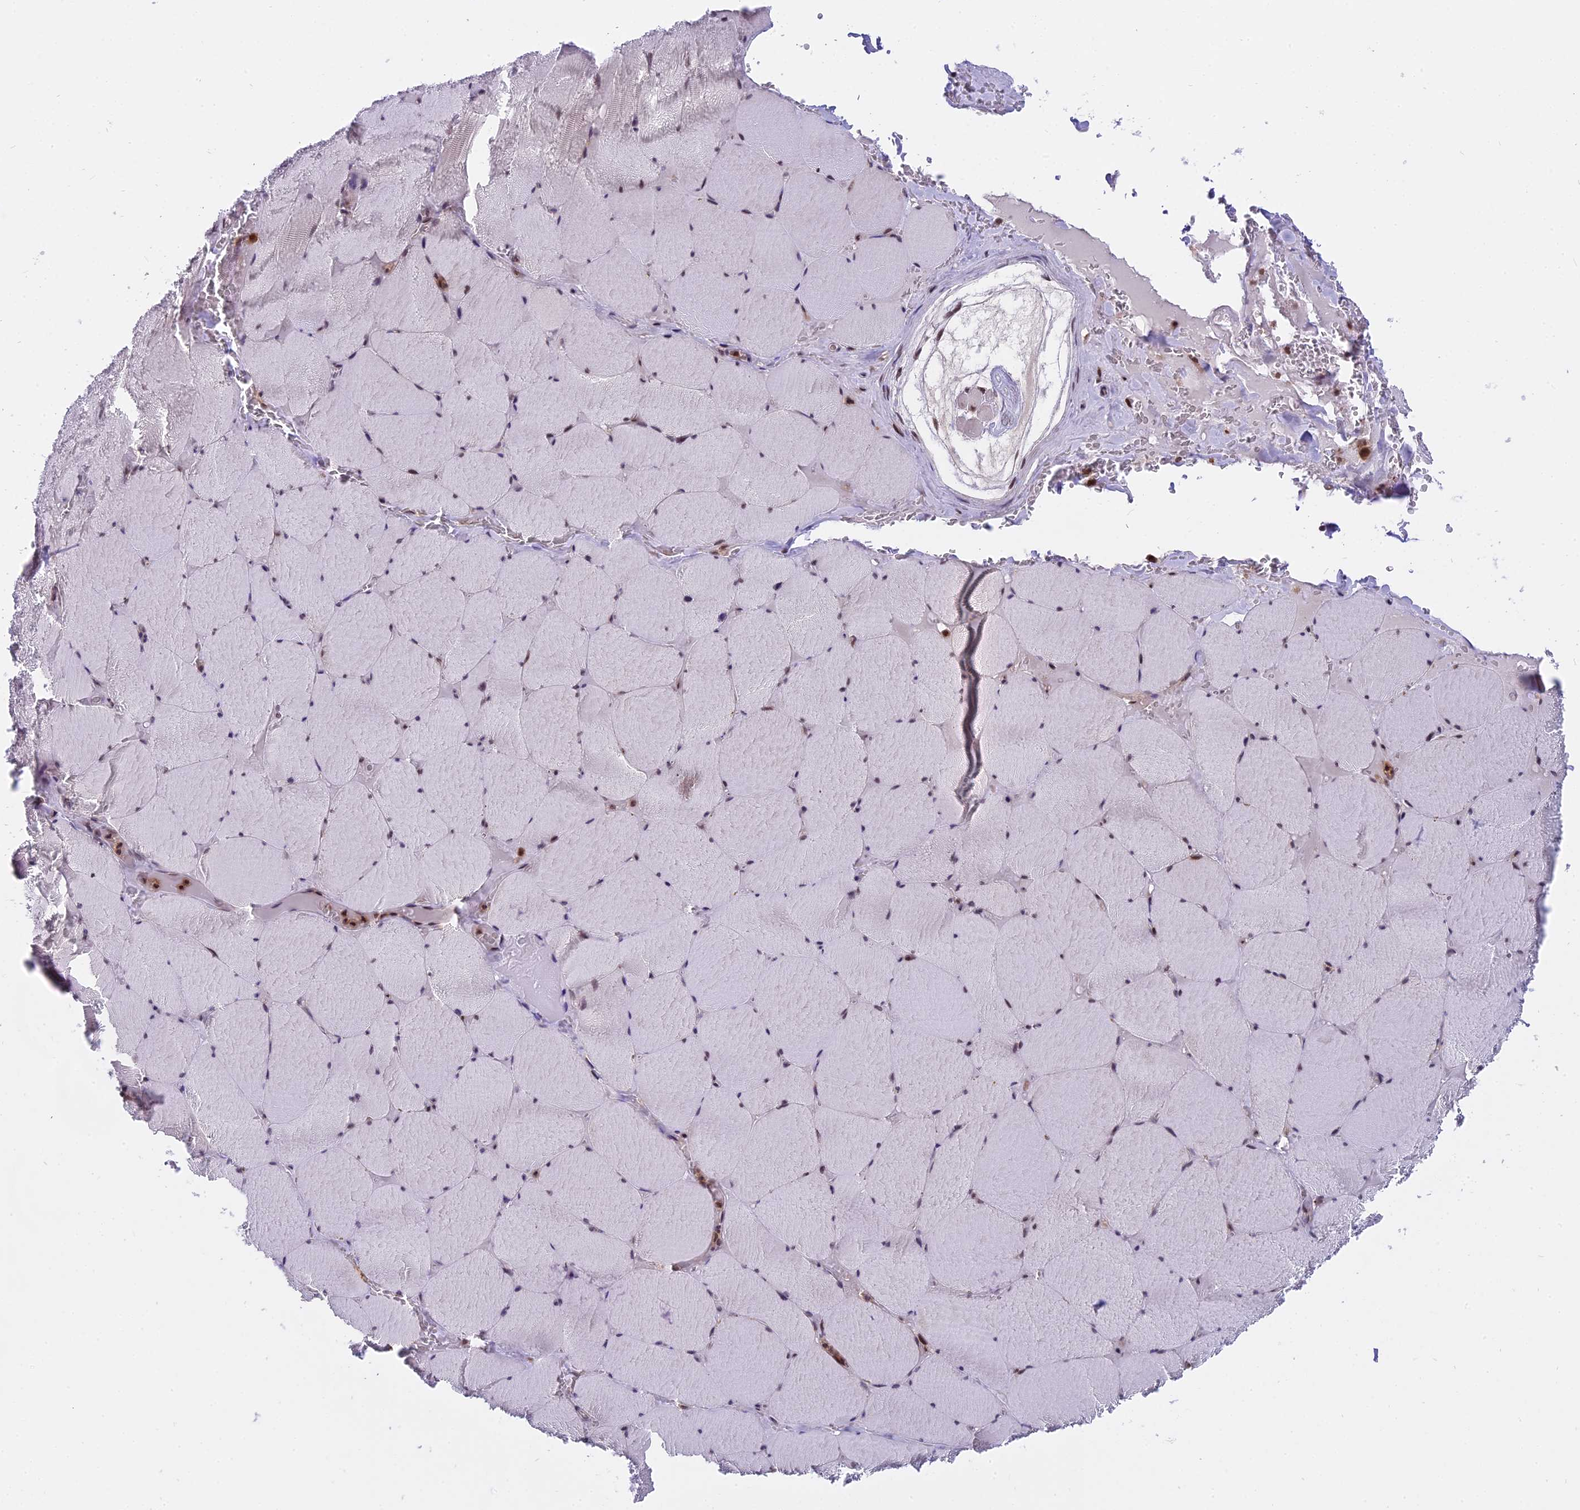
{"staining": {"intensity": "moderate", "quantity": "25%-75%", "location": "nuclear"}, "tissue": "skeletal muscle", "cell_type": "Myocytes", "image_type": "normal", "snomed": [{"axis": "morphology", "description": "Normal tissue, NOS"}, {"axis": "topography", "description": "Skeletal muscle"}, {"axis": "topography", "description": "Head-Neck"}], "caption": "High-power microscopy captured an immunohistochemistry photomicrograph of benign skeletal muscle, revealing moderate nuclear positivity in approximately 25%-75% of myocytes.", "gene": "TADA3", "patient": {"sex": "male", "age": 66}}